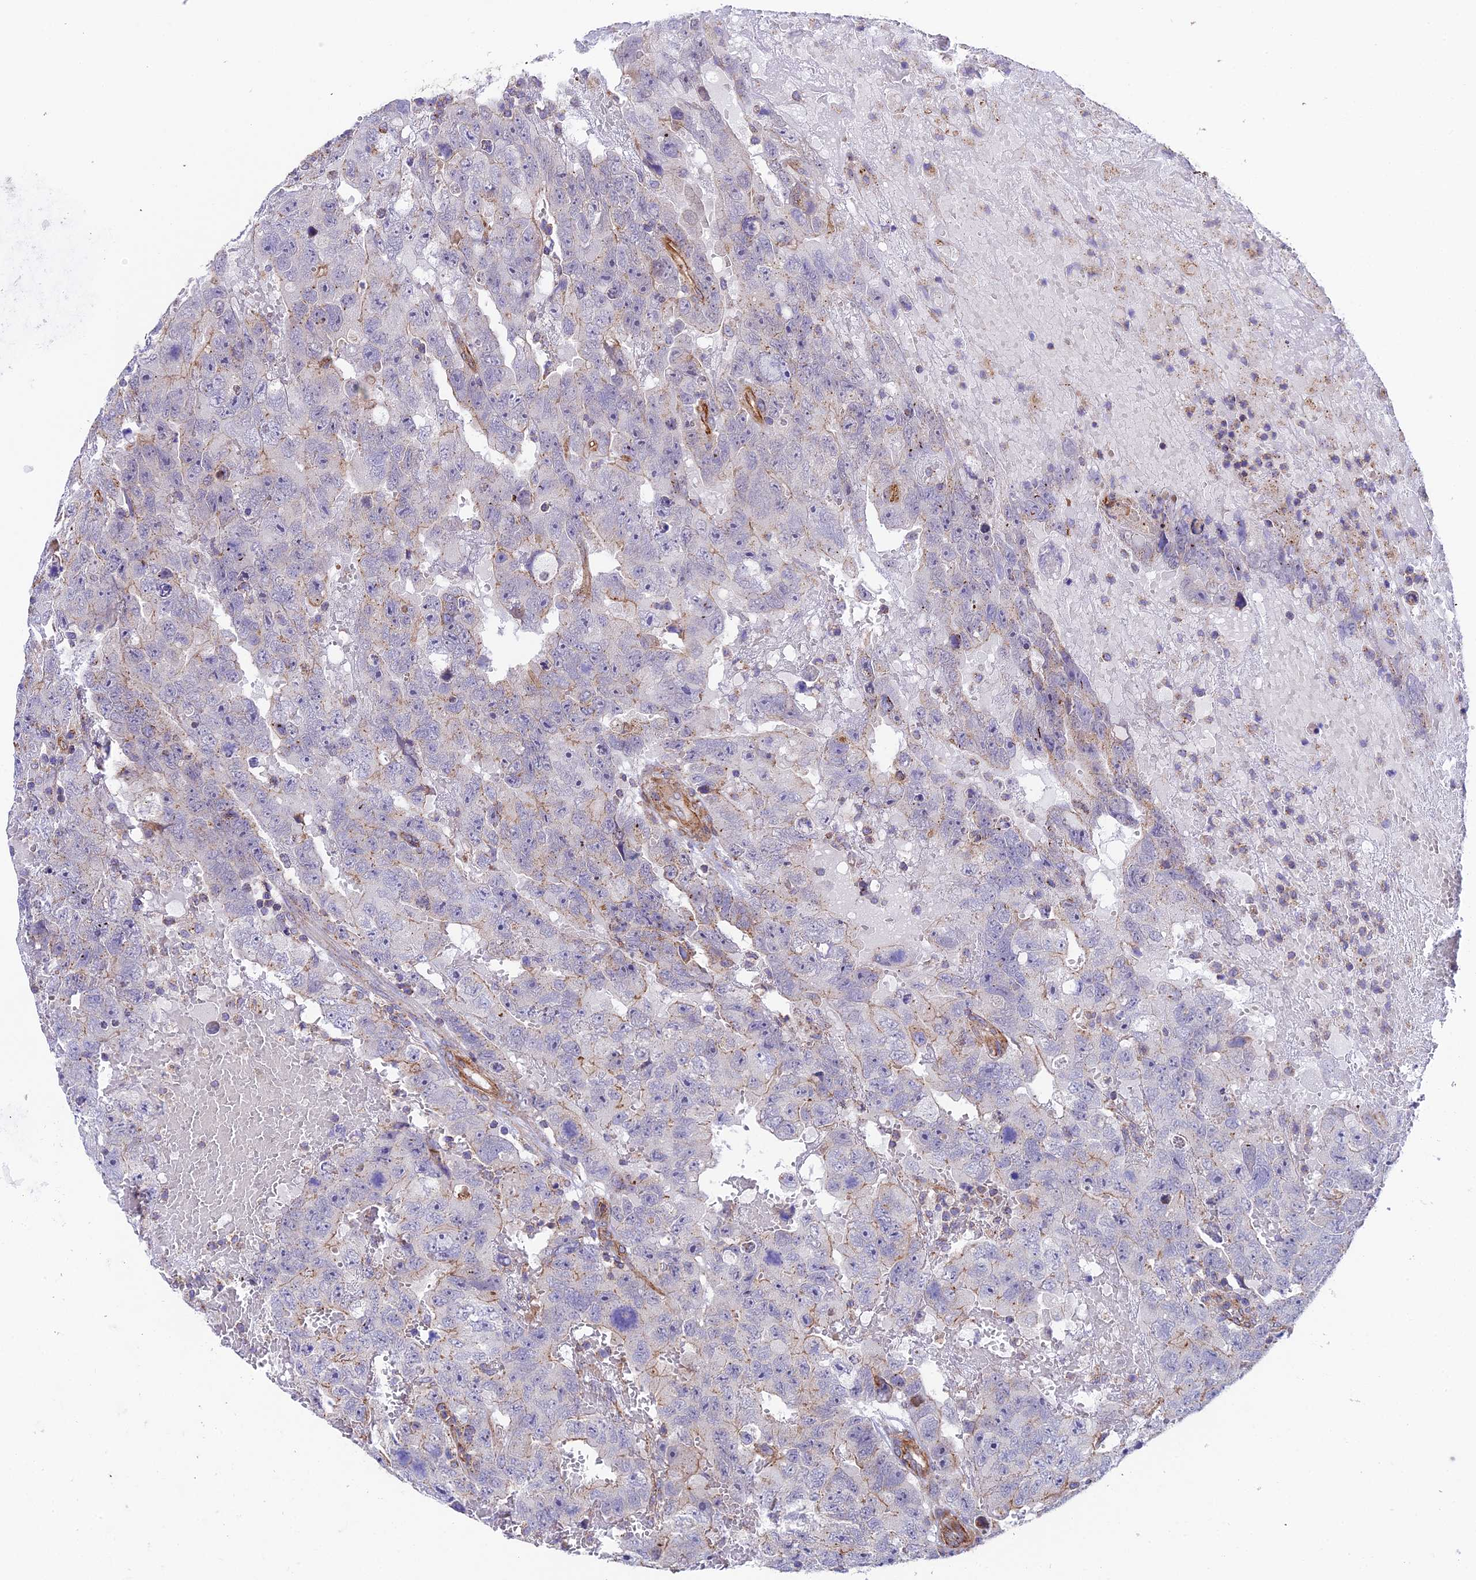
{"staining": {"intensity": "moderate", "quantity": "<25%", "location": "cytoplasmic/membranous"}, "tissue": "testis cancer", "cell_type": "Tumor cells", "image_type": "cancer", "snomed": [{"axis": "morphology", "description": "Carcinoma, Embryonal, NOS"}, {"axis": "topography", "description": "Testis"}], "caption": "Brown immunohistochemical staining in human testis cancer (embryonal carcinoma) shows moderate cytoplasmic/membranous staining in approximately <25% of tumor cells.", "gene": "QRFP", "patient": {"sex": "male", "age": 45}}